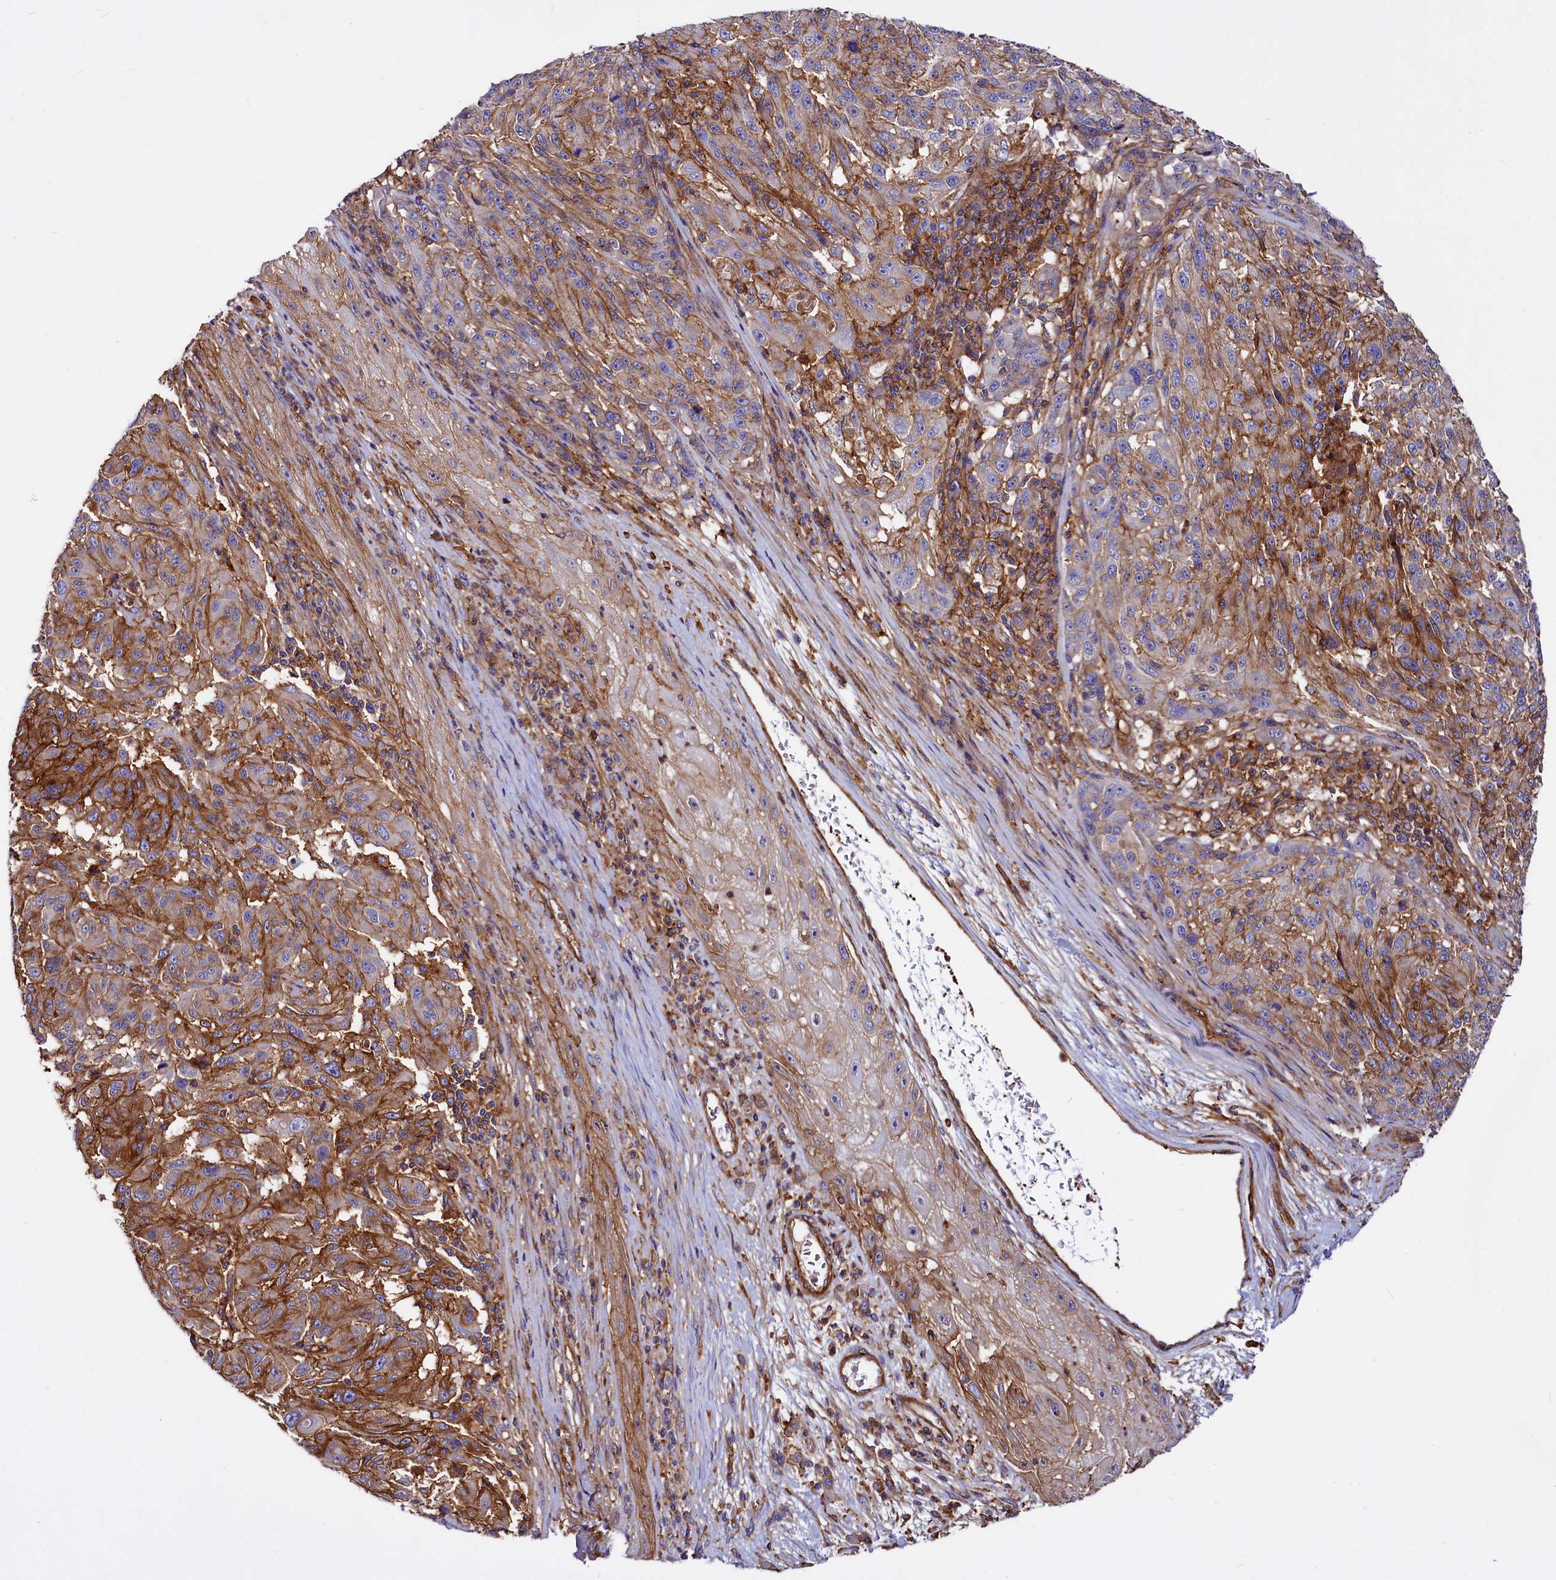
{"staining": {"intensity": "moderate", "quantity": ">75%", "location": "cytoplasmic/membranous"}, "tissue": "melanoma", "cell_type": "Tumor cells", "image_type": "cancer", "snomed": [{"axis": "morphology", "description": "Malignant melanoma, NOS"}, {"axis": "topography", "description": "Skin"}], "caption": "Malignant melanoma stained for a protein (brown) displays moderate cytoplasmic/membranous positive staining in about >75% of tumor cells.", "gene": "ANO6", "patient": {"sex": "male", "age": 53}}